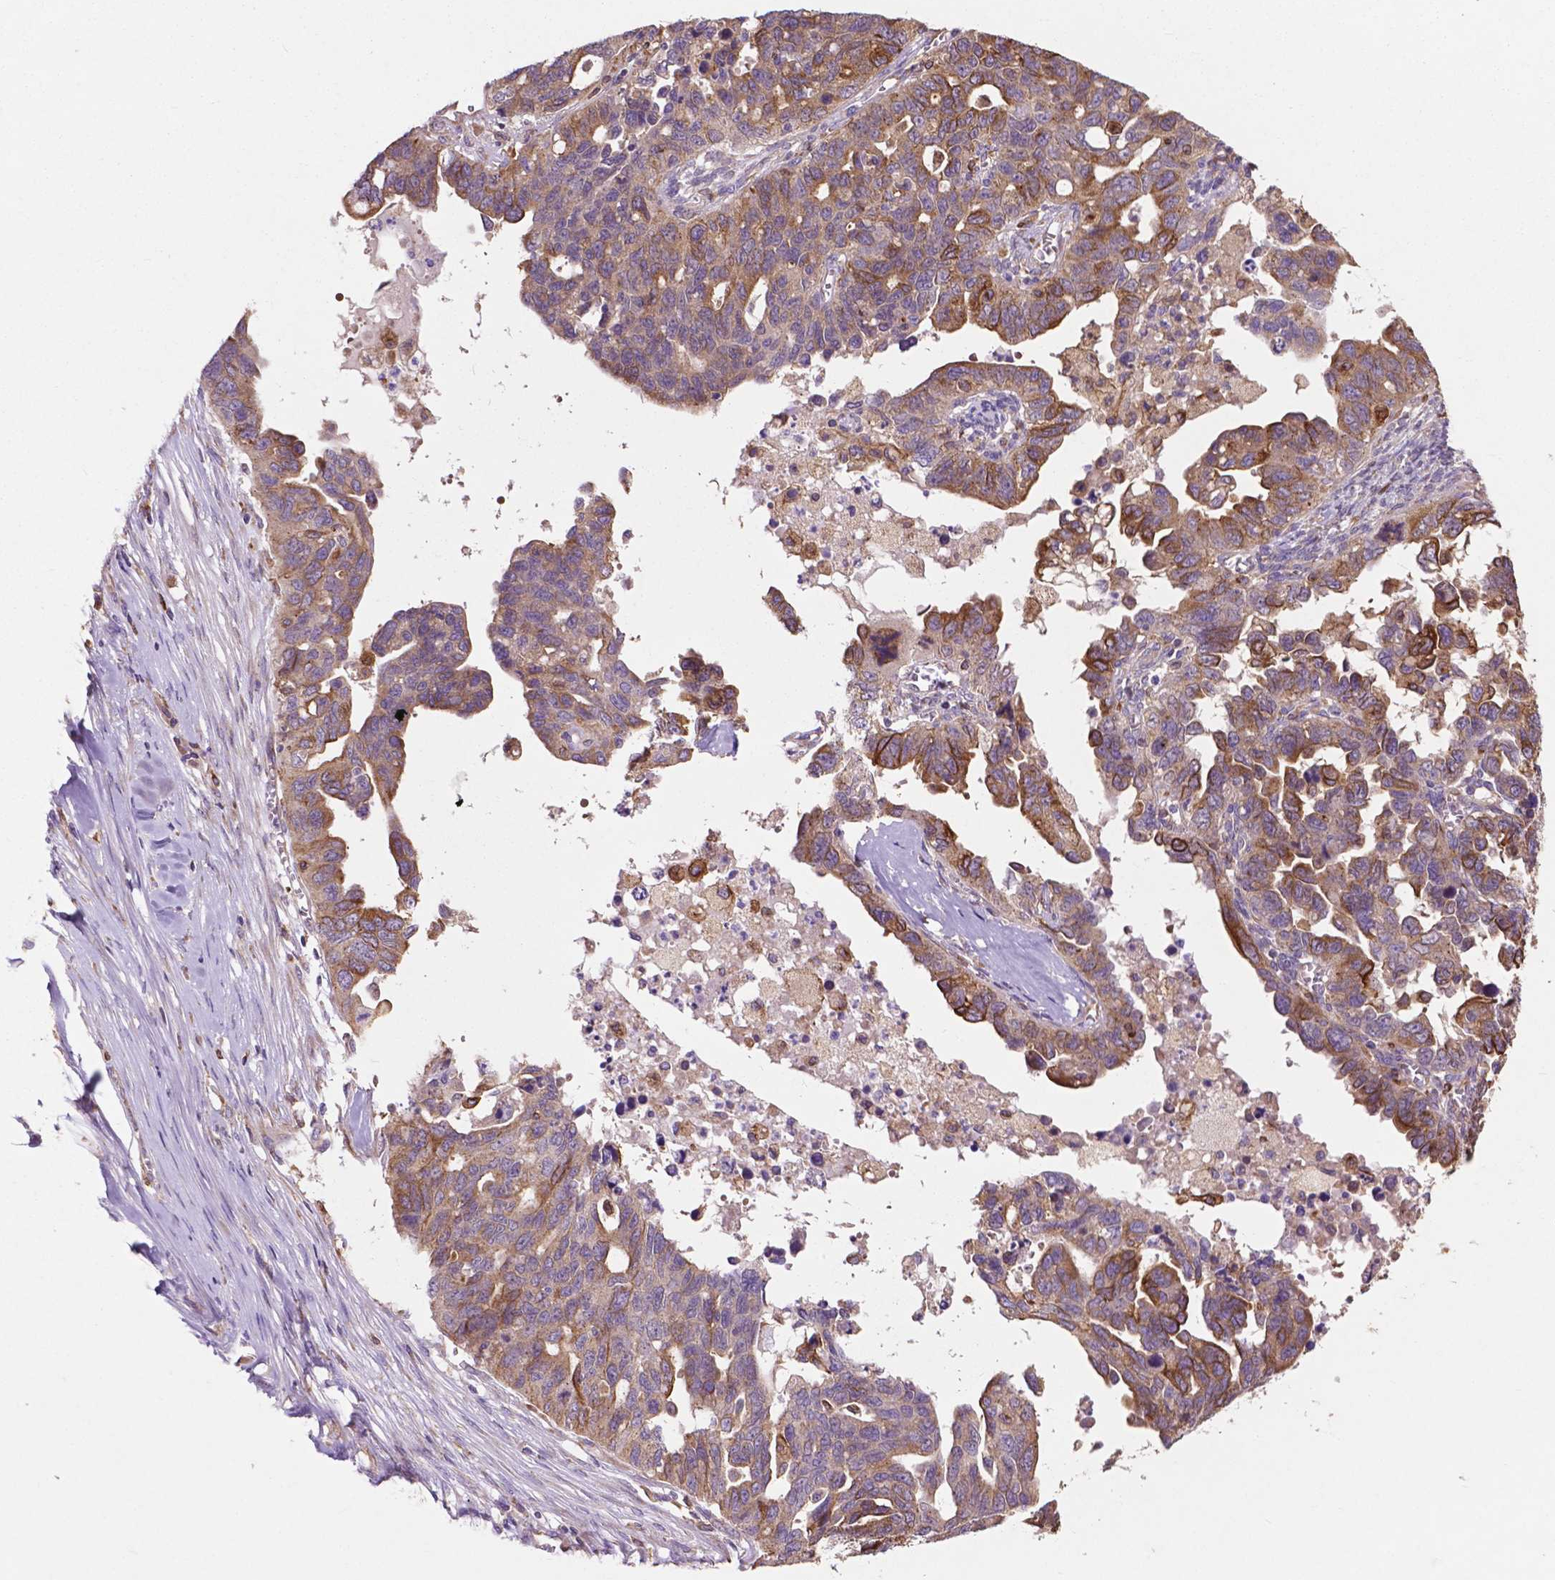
{"staining": {"intensity": "moderate", "quantity": "<25%", "location": "cytoplasmic/membranous"}, "tissue": "ovarian cancer", "cell_type": "Tumor cells", "image_type": "cancer", "snomed": [{"axis": "morphology", "description": "Cystadenocarcinoma, serous, NOS"}, {"axis": "topography", "description": "Ovary"}], "caption": "This image demonstrates immunohistochemistry (IHC) staining of ovarian serous cystadenocarcinoma, with low moderate cytoplasmic/membranous expression in about <25% of tumor cells.", "gene": "MBTPS1", "patient": {"sex": "female", "age": 69}}